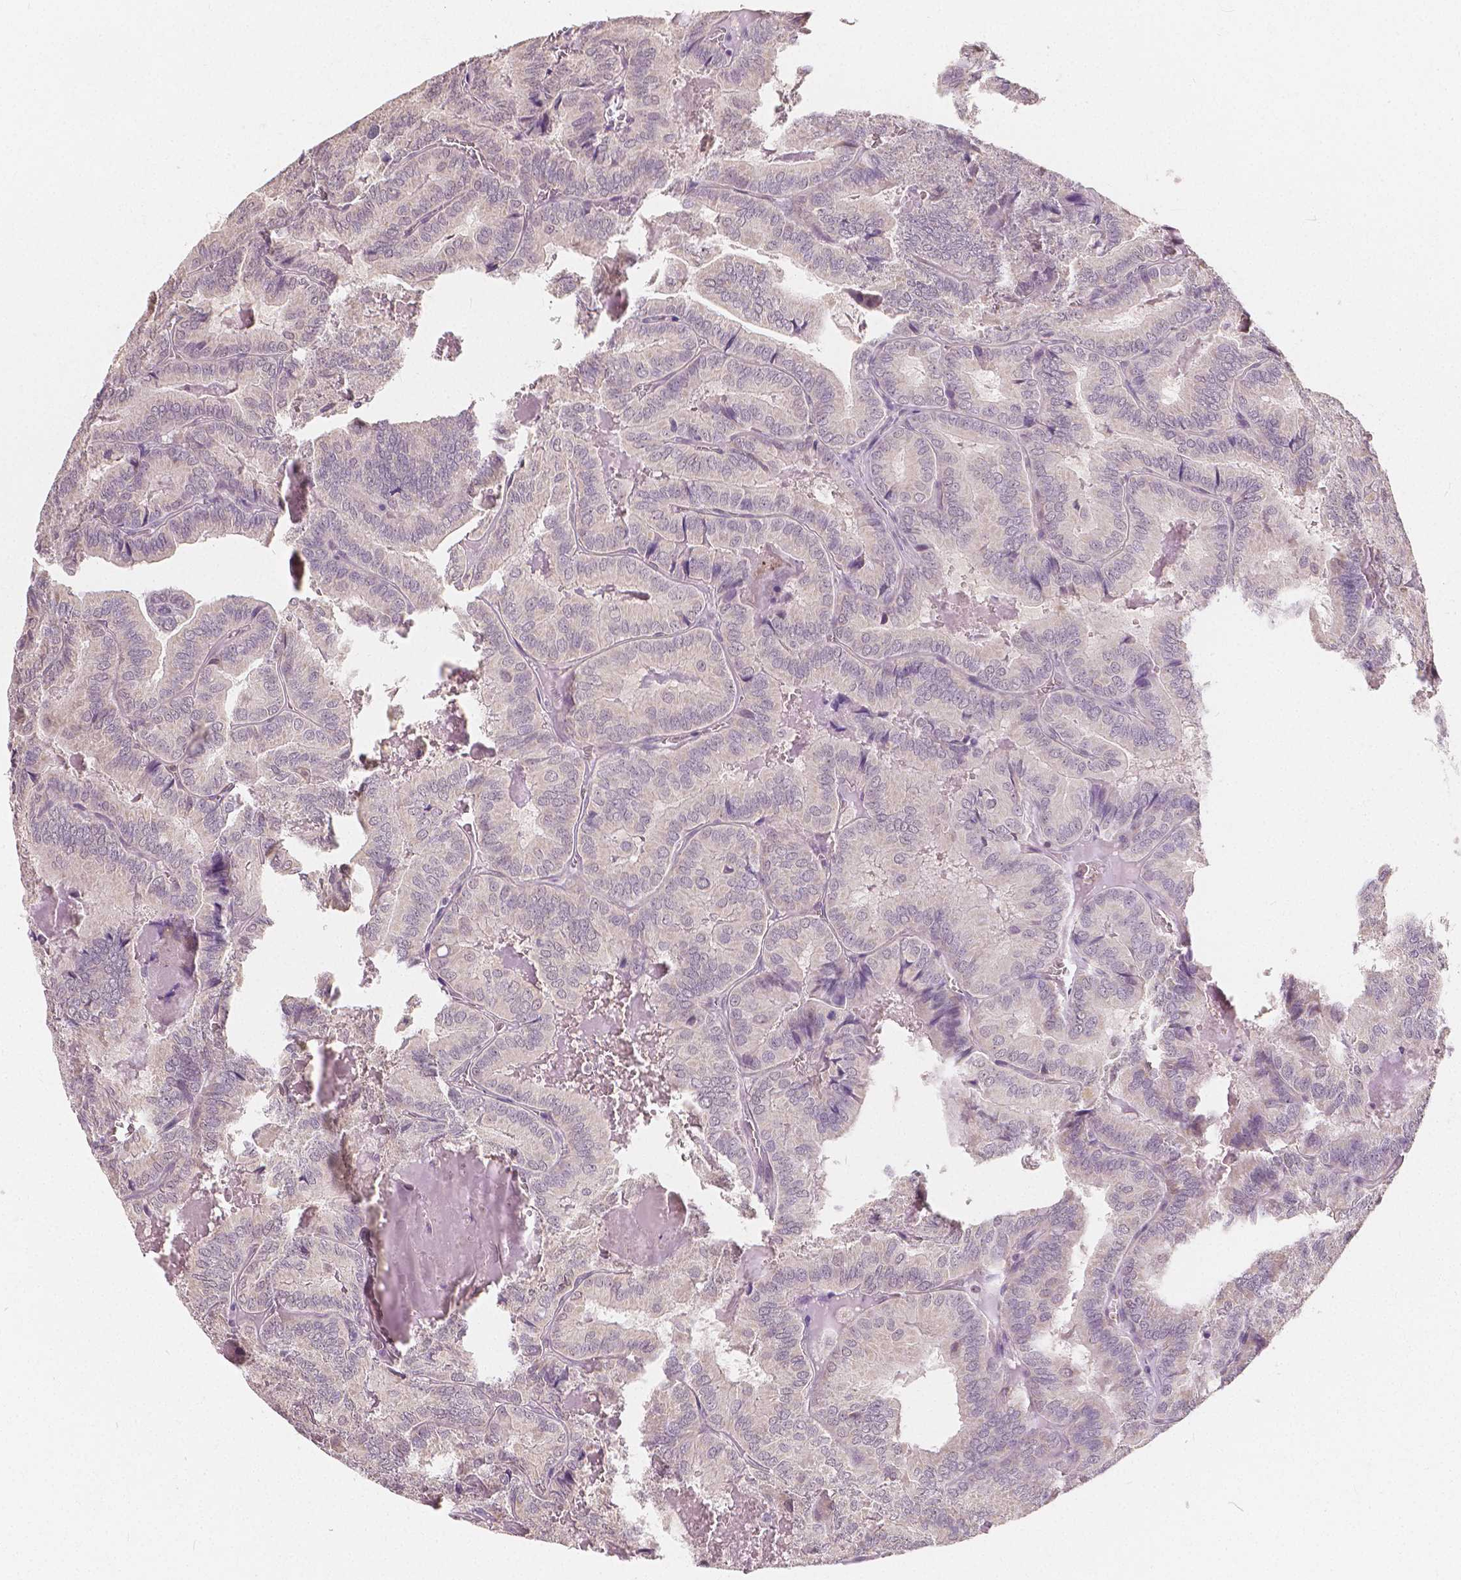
{"staining": {"intensity": "negative", "quantity": "none", "location": "none"}, "tissue": "thyroid cancer", "cell_type": "Tumor cells", "image_type": "cancer", "snomed": [{"axis": "morphology", "description": "Papillary adenocarcinoma, NOS"}, {"axis": "topography", "description": "Thyroid gland"}], "caption": "DAB immunohistochemical staining of human thyroid cancer (papillary adenocarcinoma) demonstrates no significant positivity in tumor cells.", "gene": "NOLC1", "patient": {"sex": "female", "age": 75}}